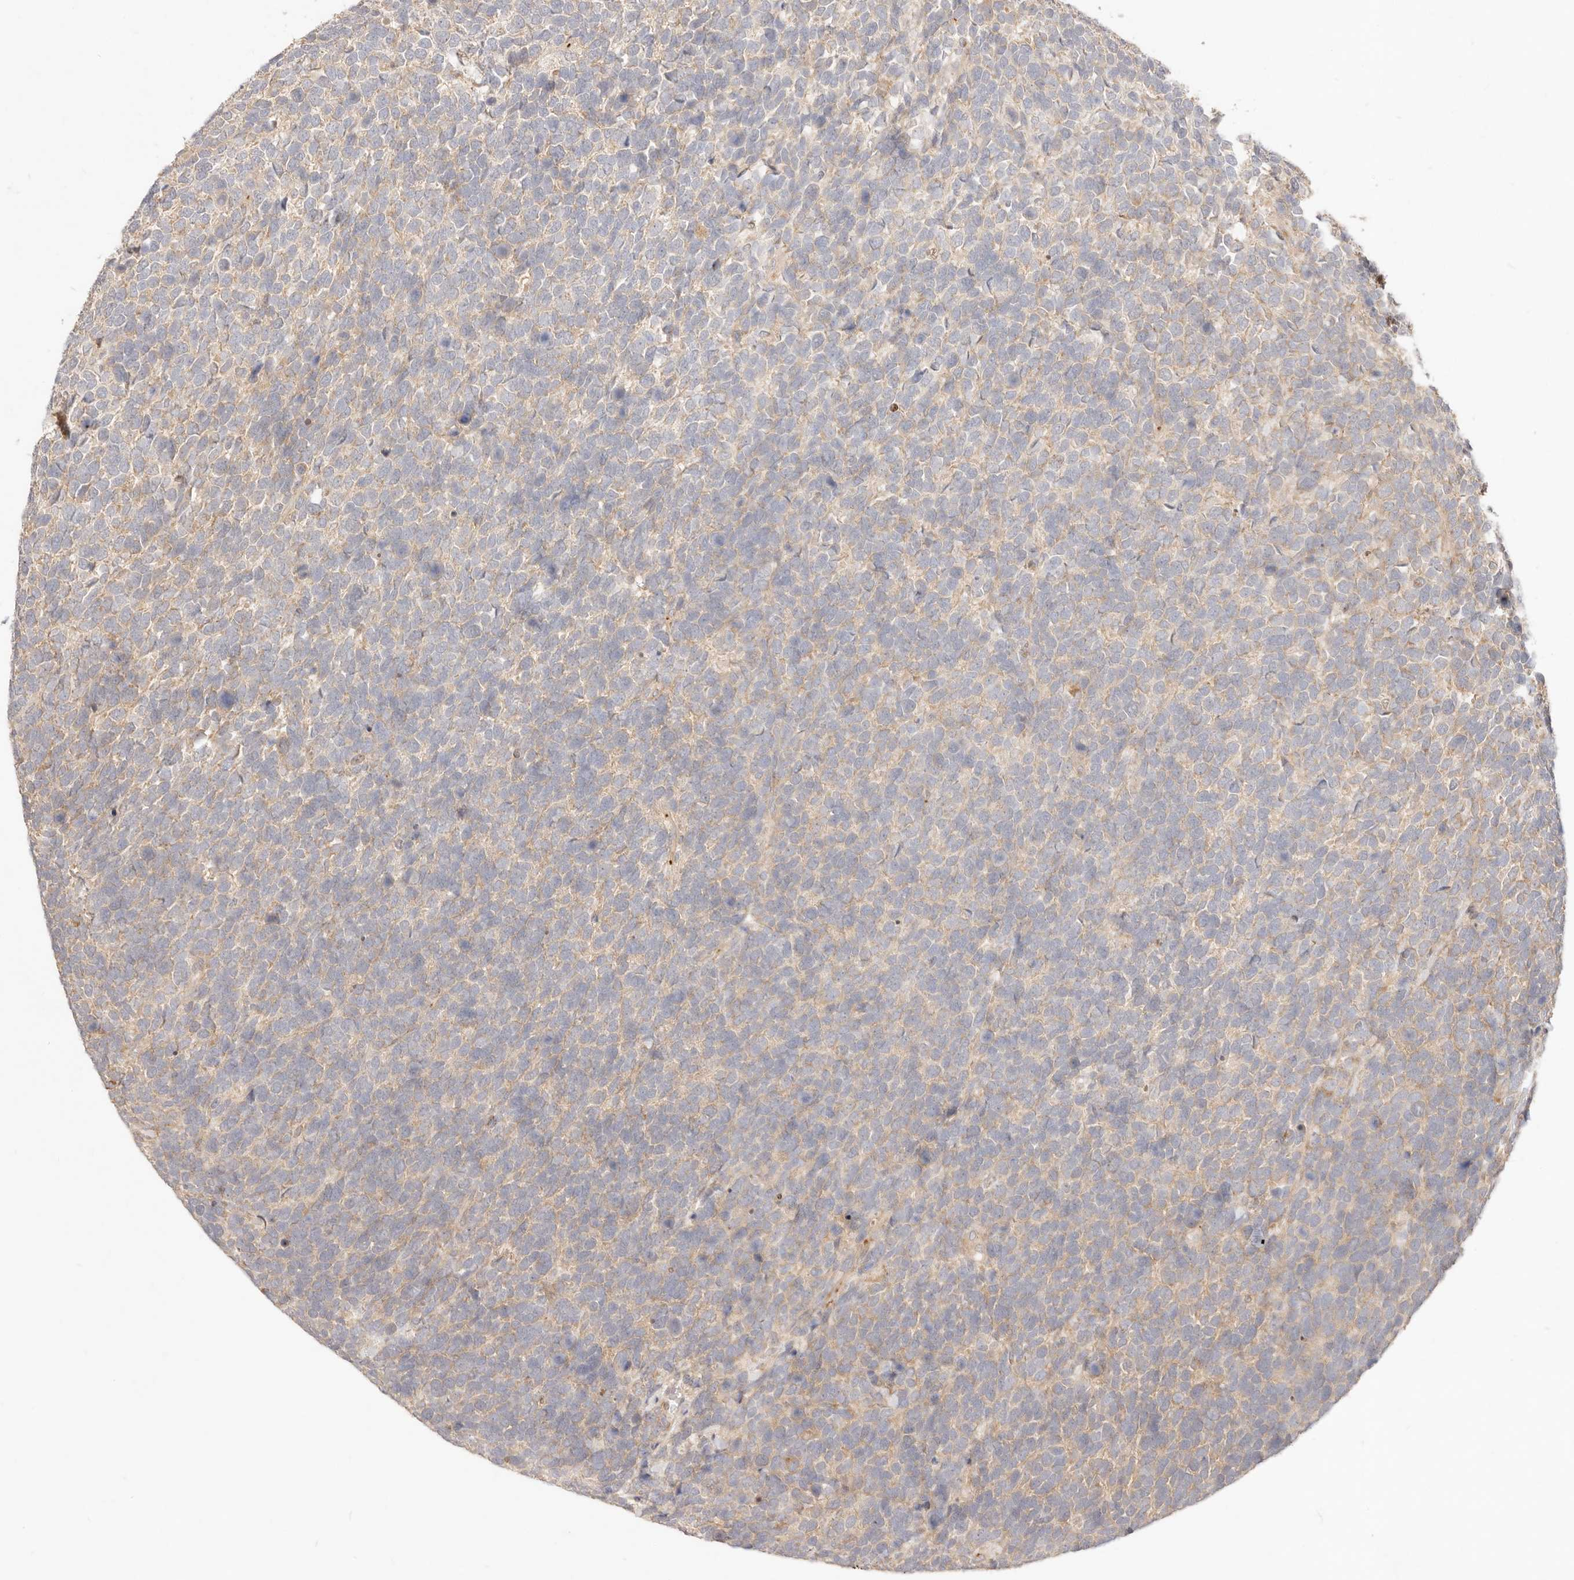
{"staining": {"intensity": "moderate", "quantity": "<25%", "location": "cytoplasmic/membranous"}, "tissue": "urothelial cancer", "cell_type": "Tumor cells", "image_type": "cancer", "snomed": [{"axis": "morphology", "description": "Urothelial carcinoma, High grade"}, {"axis": "topography", "description": "Urinary bladder"}], "caption": "Urothelial carcinoma (high-grade) tissue reveals moderate cytoplasmic/membranous positivity in approximately <25% of tumor cells, visualized by immunohistochemistry.", "gene": "UBXN10", "patient": {"sex": "female", "age": 82}}